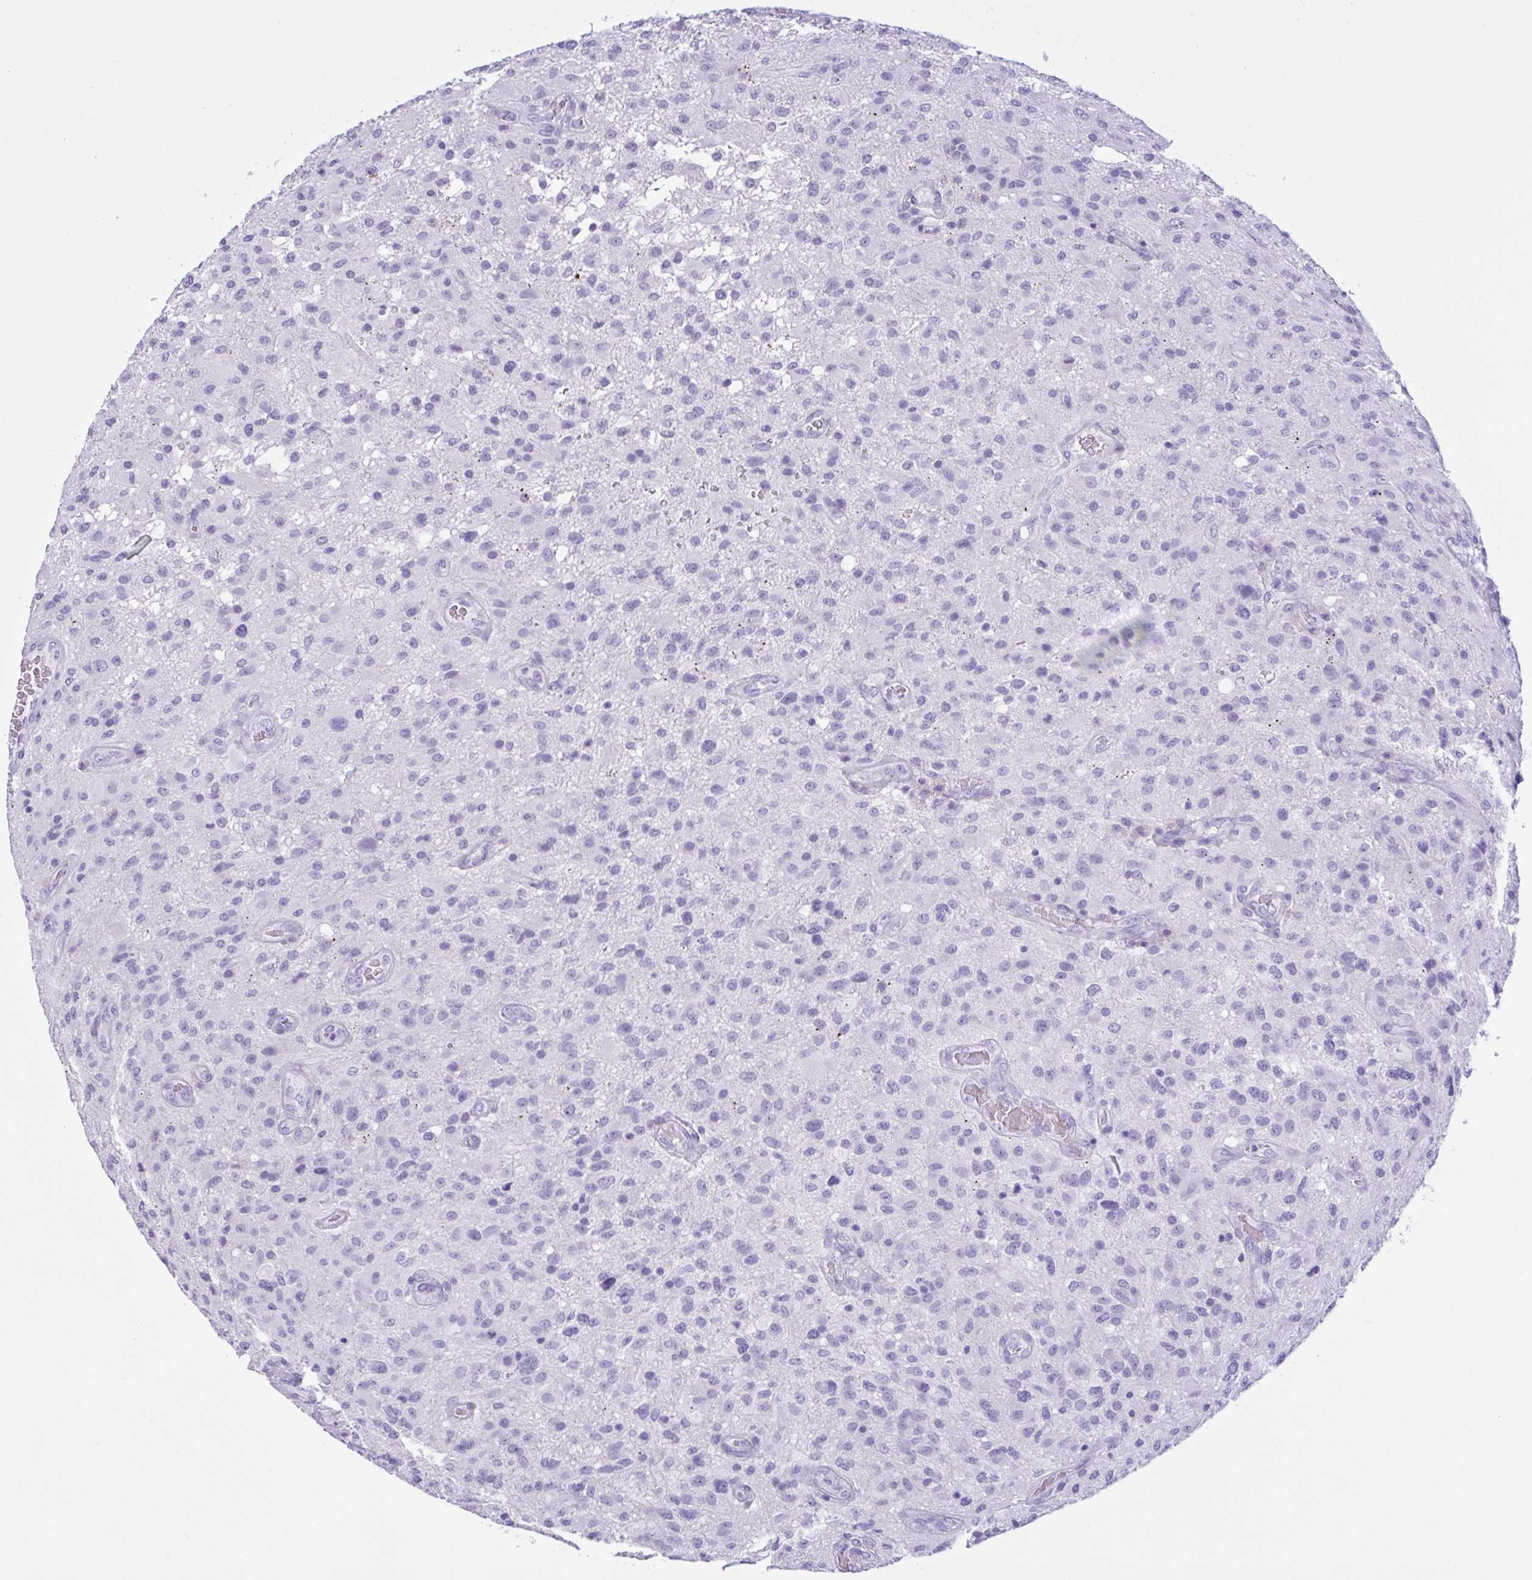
{"staining": {"intensity": "negative", "quantity": "none", "location": "none"}, "tissue": "glioma", "cell_type": "Tumor cells", "image_type": "cancer", "snomed": [{"axis": "morphology", "description": "Glioma, malignant, High grade"}, {"axis": "topography", "description": "Brain"}], "caption": "A photomicrograph of human glioma is negative for staining in tumor cells.", "gene": "MRGPRG", "patient": {"sex": "male", "age": 53}}